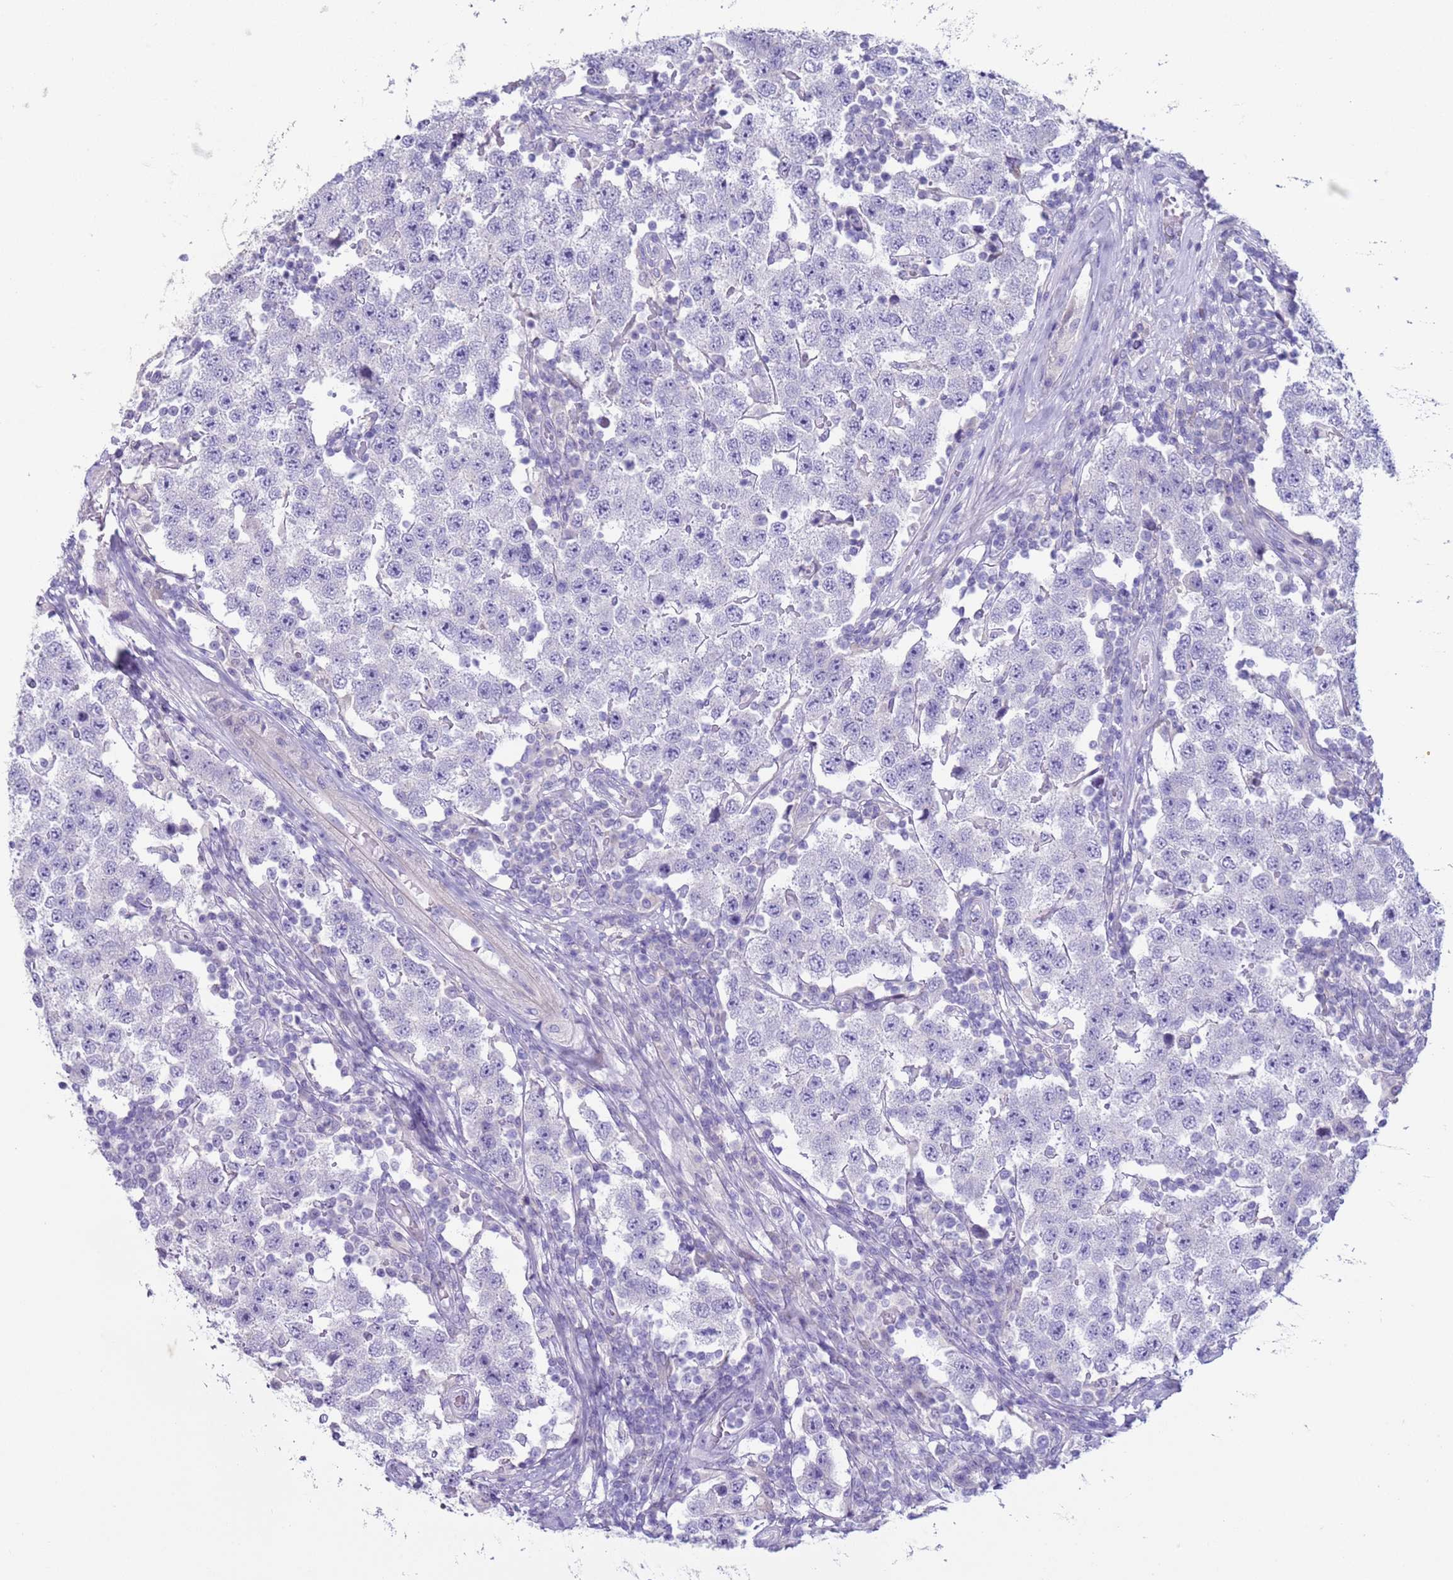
{"staining": {"intensity": "negative", "quantity": "none", "location": "none"}, "tissue": "testis cancer", "cell_type": "Tumor cells", "image_type": "cancer", "snomed": [{"axis": "morphology", "description": "Seminoma, NOS"}, {"axis": "topography", "description": "Testis"}], "caption": "IHC of human seminoma (testis) demonstrates no expression in tumor cells.", "gene": "NPAP1", "patient": {"sex": "male", "age": 34}}